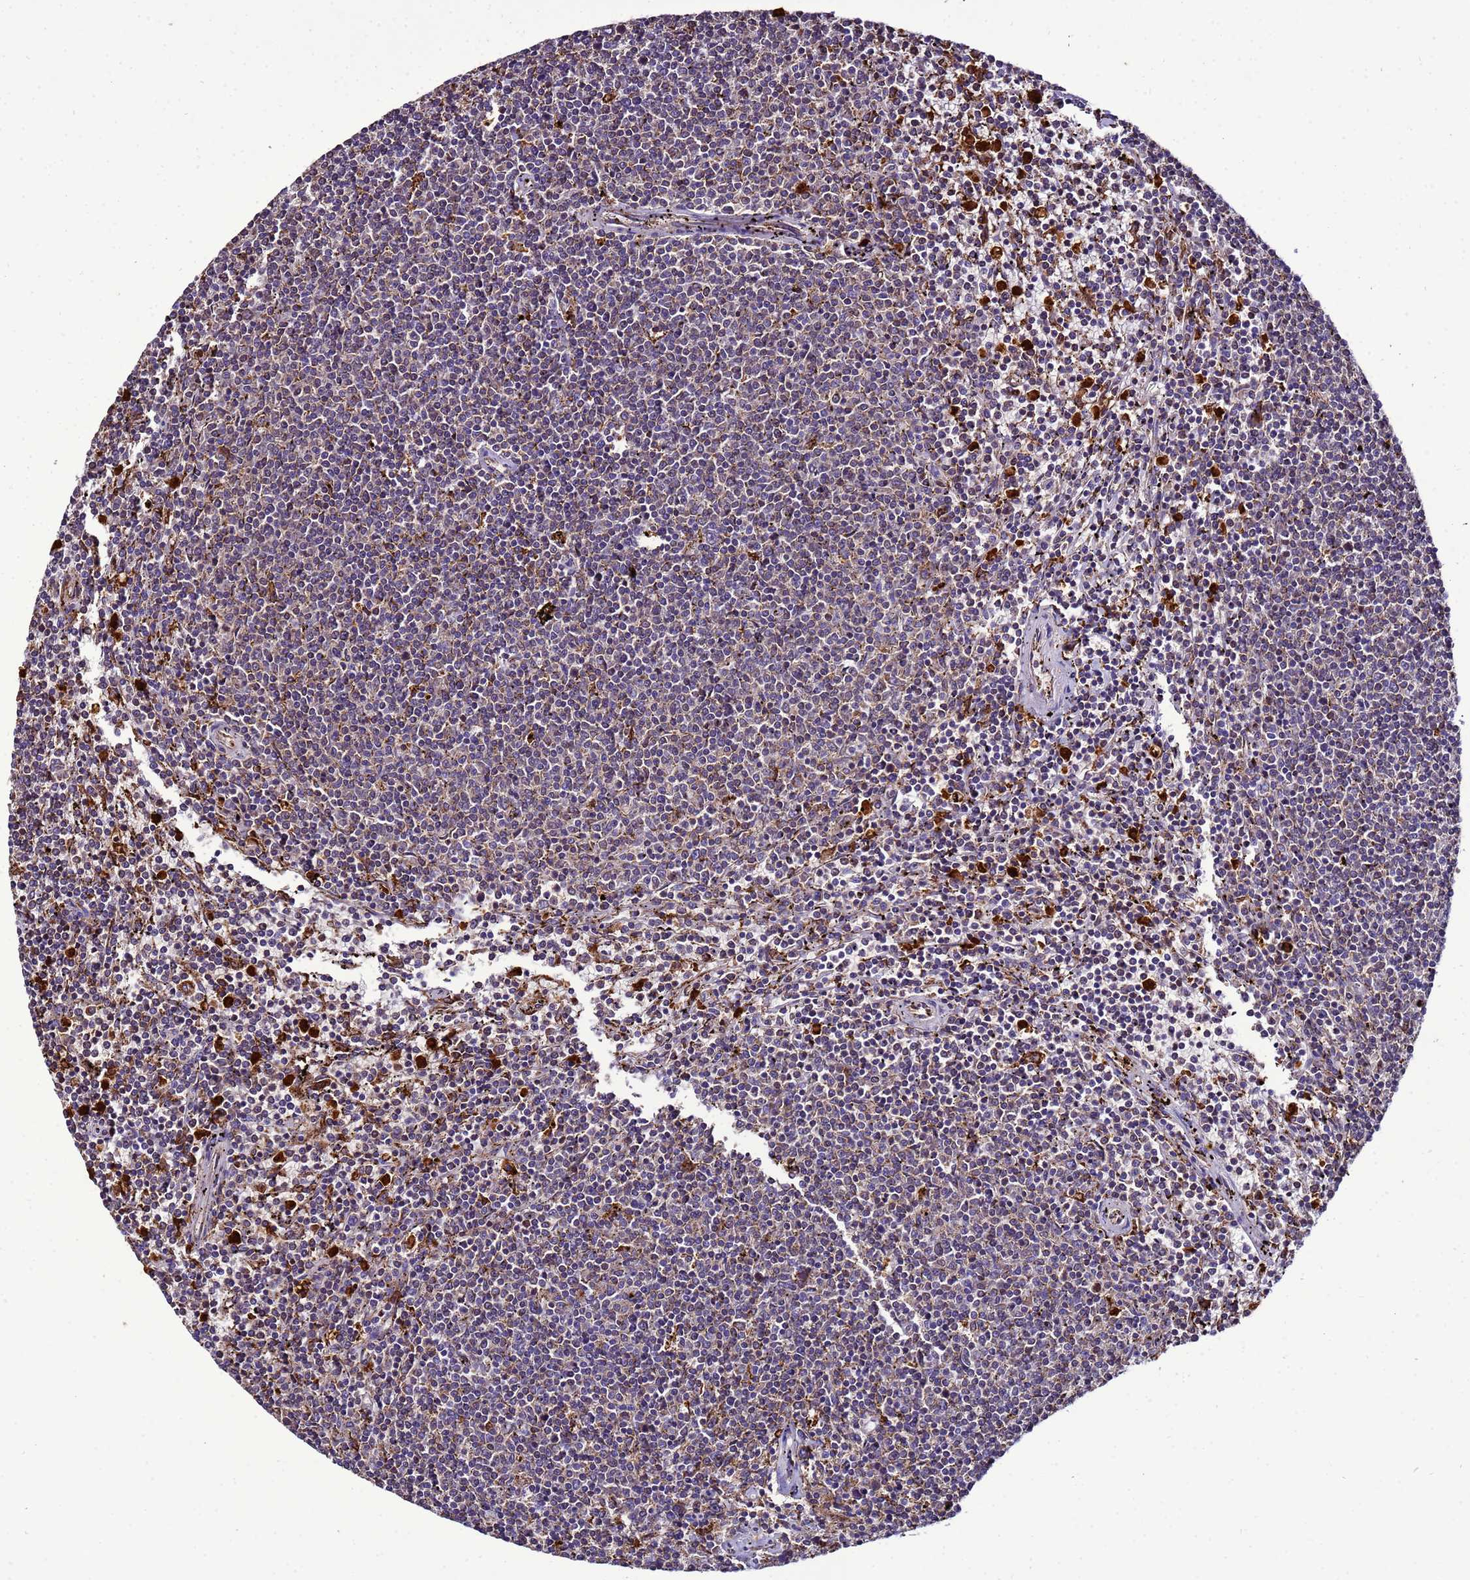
{"staining": {"intensity": "weak", "quantity": "<25%", "location": "cytoplasmic/membranous"}, "tissue": "lymphoma", "cell_type": "Tumor cells", "image_type": "cancer", "snomed": [{"axis": "morphology", "description": "Malignant lymphoma, non-Hodgkin's type, Low grade"}, {"axis": "topography", "description": "Spleen"}], "caption": "IHC micrograph of human malignant lymphoma, non-Hodgkin's type (low-grade) stained for a protein (brown), which reveals no expression in tumor cells.", "gene": "ANTKMT", "patient": {"sex": "female", "age": 50}}